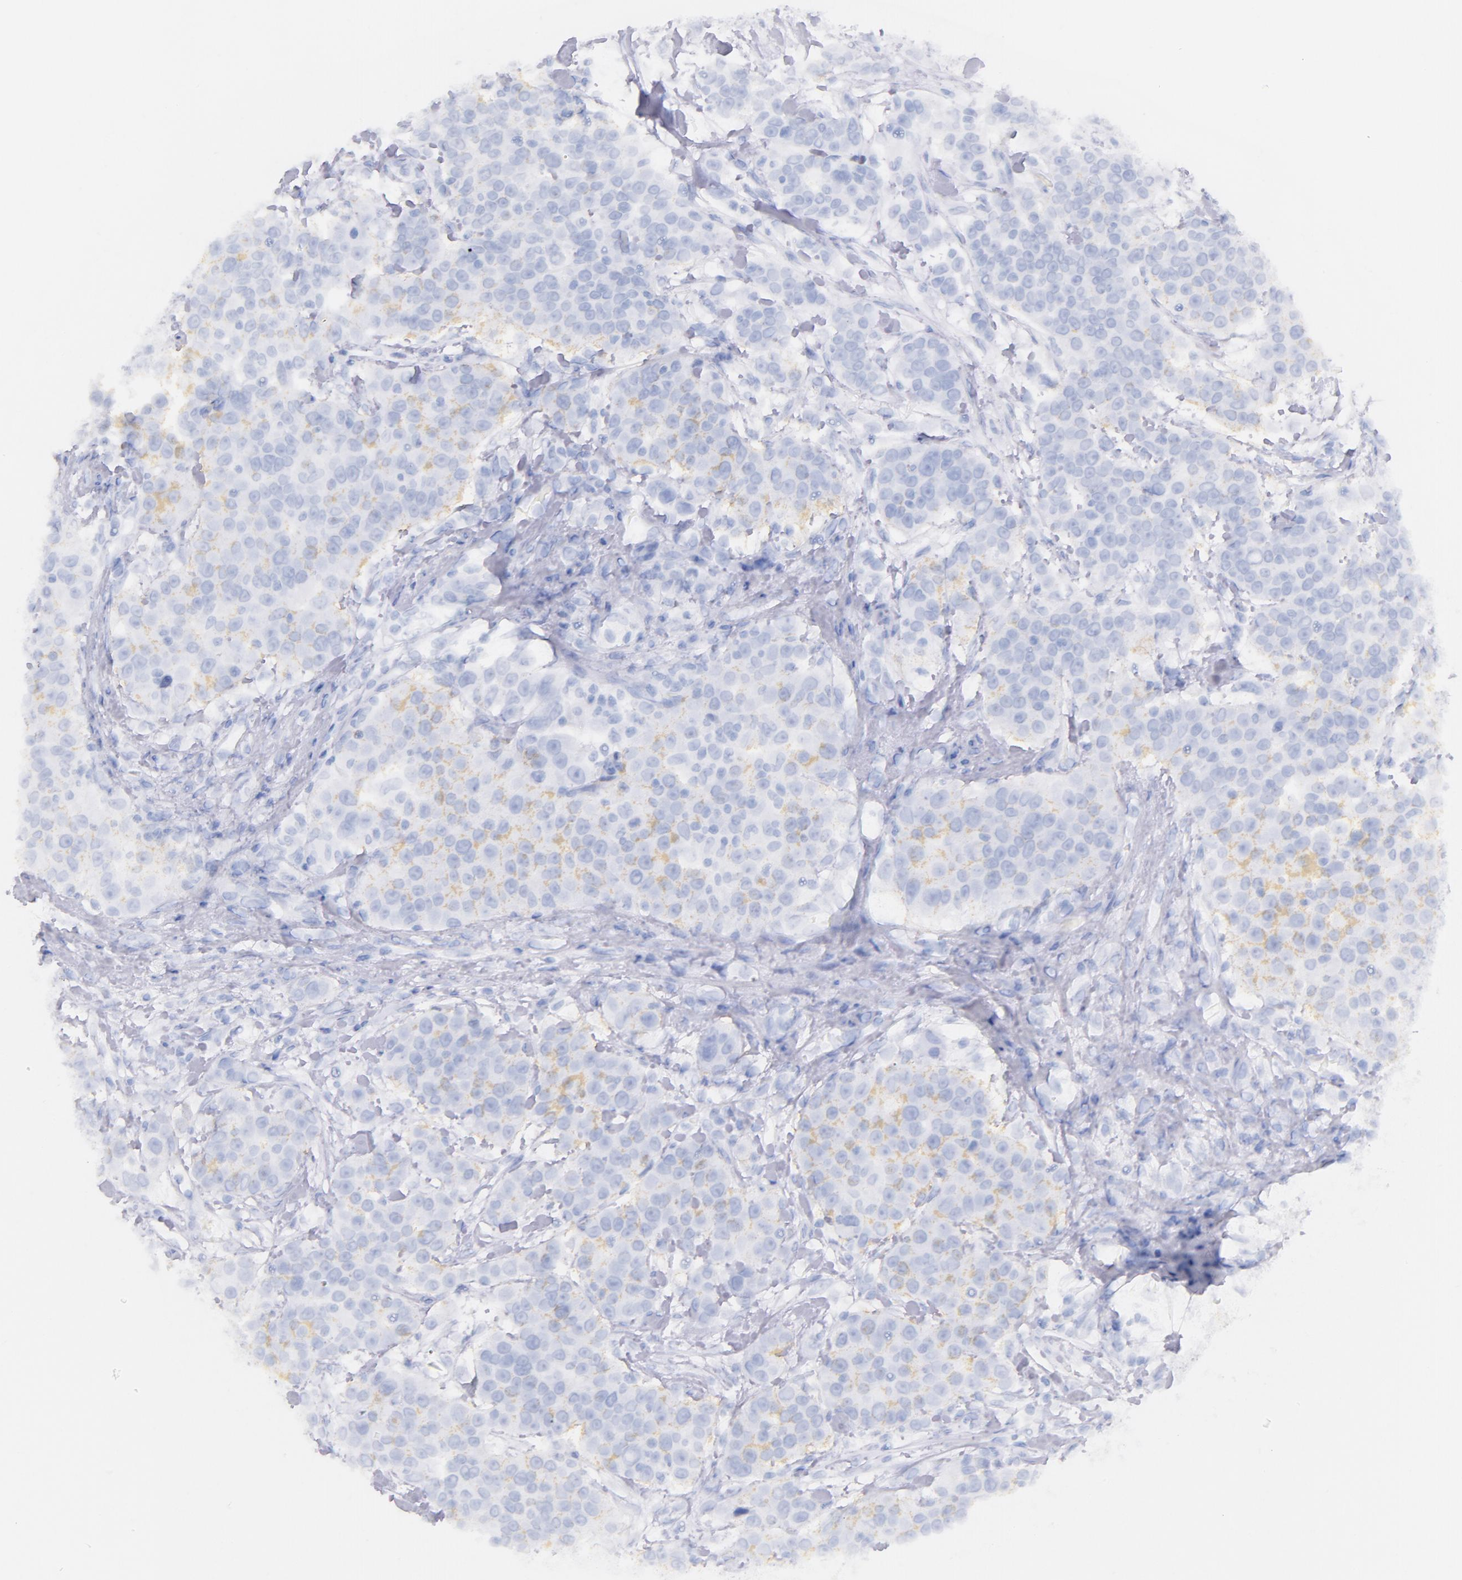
{"staining": {"intensity": "negative", "quantity": "none", "location": "none"}, "tissue": "urothelial cancer", "cell_type": "Tumor cells", "image_type": "cancer", "snomed": [{"axis": "morphology", "description": "Urothelial carcinoma, High grade"}, {"axis": "topography", "description": "Urinary bladder"}], "caption": "Human urothelial carcinoma (high-grade) stained for a protein using immunohistochemistry shows no positivity in tumor cells.", "gene": "CD44", "patient": {"sex": "female", "age": 80}}